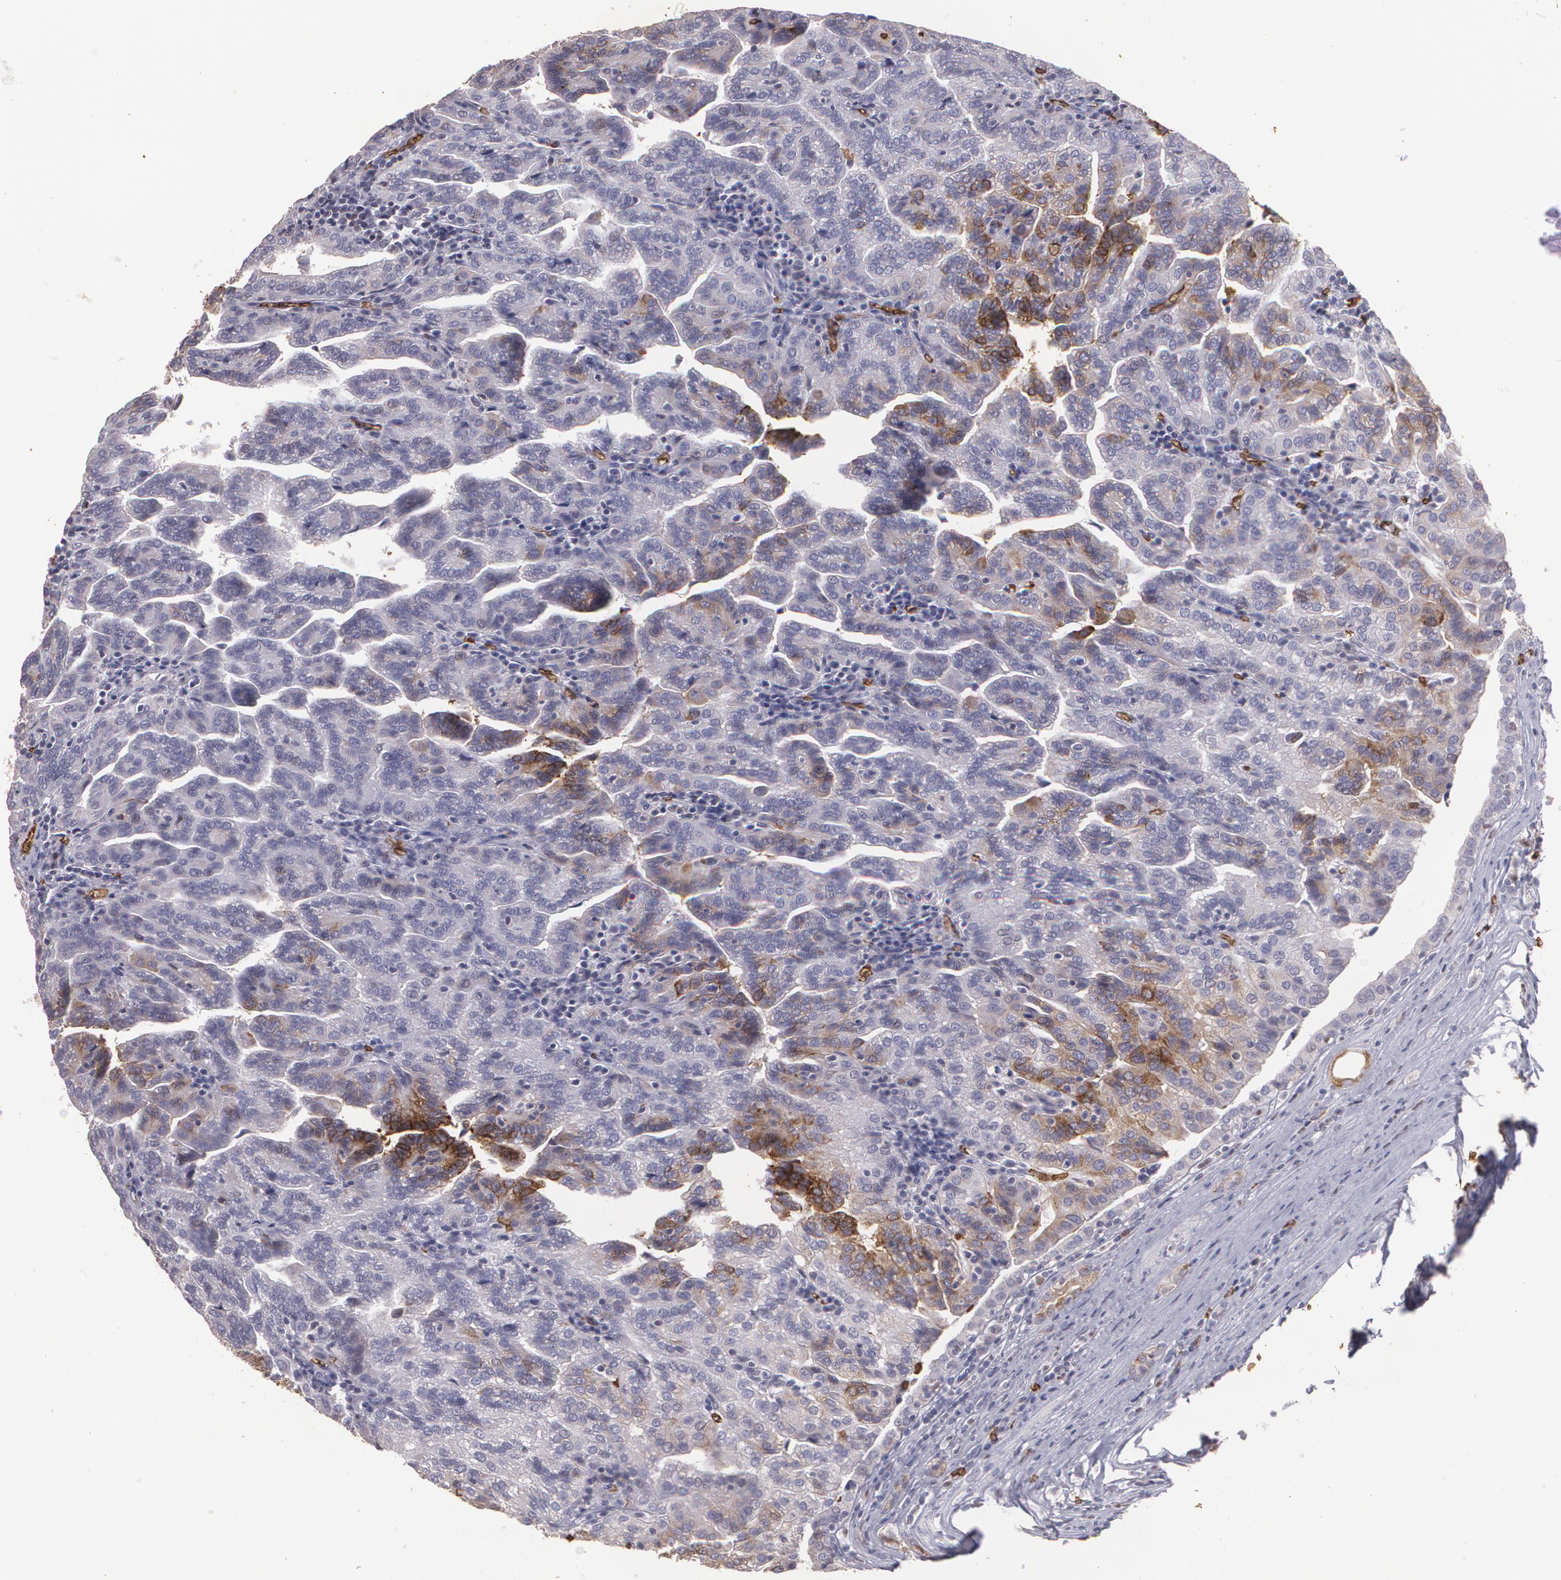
{"staining": {"intensity": "moderate", "quantity": "<25%", "location": "cytoplasmic/membranous"}, "tissue": "renal cancer", "cell_type": "Tumor cells", "image_type": "cancer", "snomed": [{"axis": "morphology", "description": "Adenocarcinoma, NOS"}, {"axis": "topography", "description": "Kidney"}], "caption": "A brown stain labels moderate cytoplasmic/membranous expression of a protein in adenocarcinoma (renal) tumor cells.", "gene": "SLC2A1", "patient": {"sex": "male", "age": 61}}